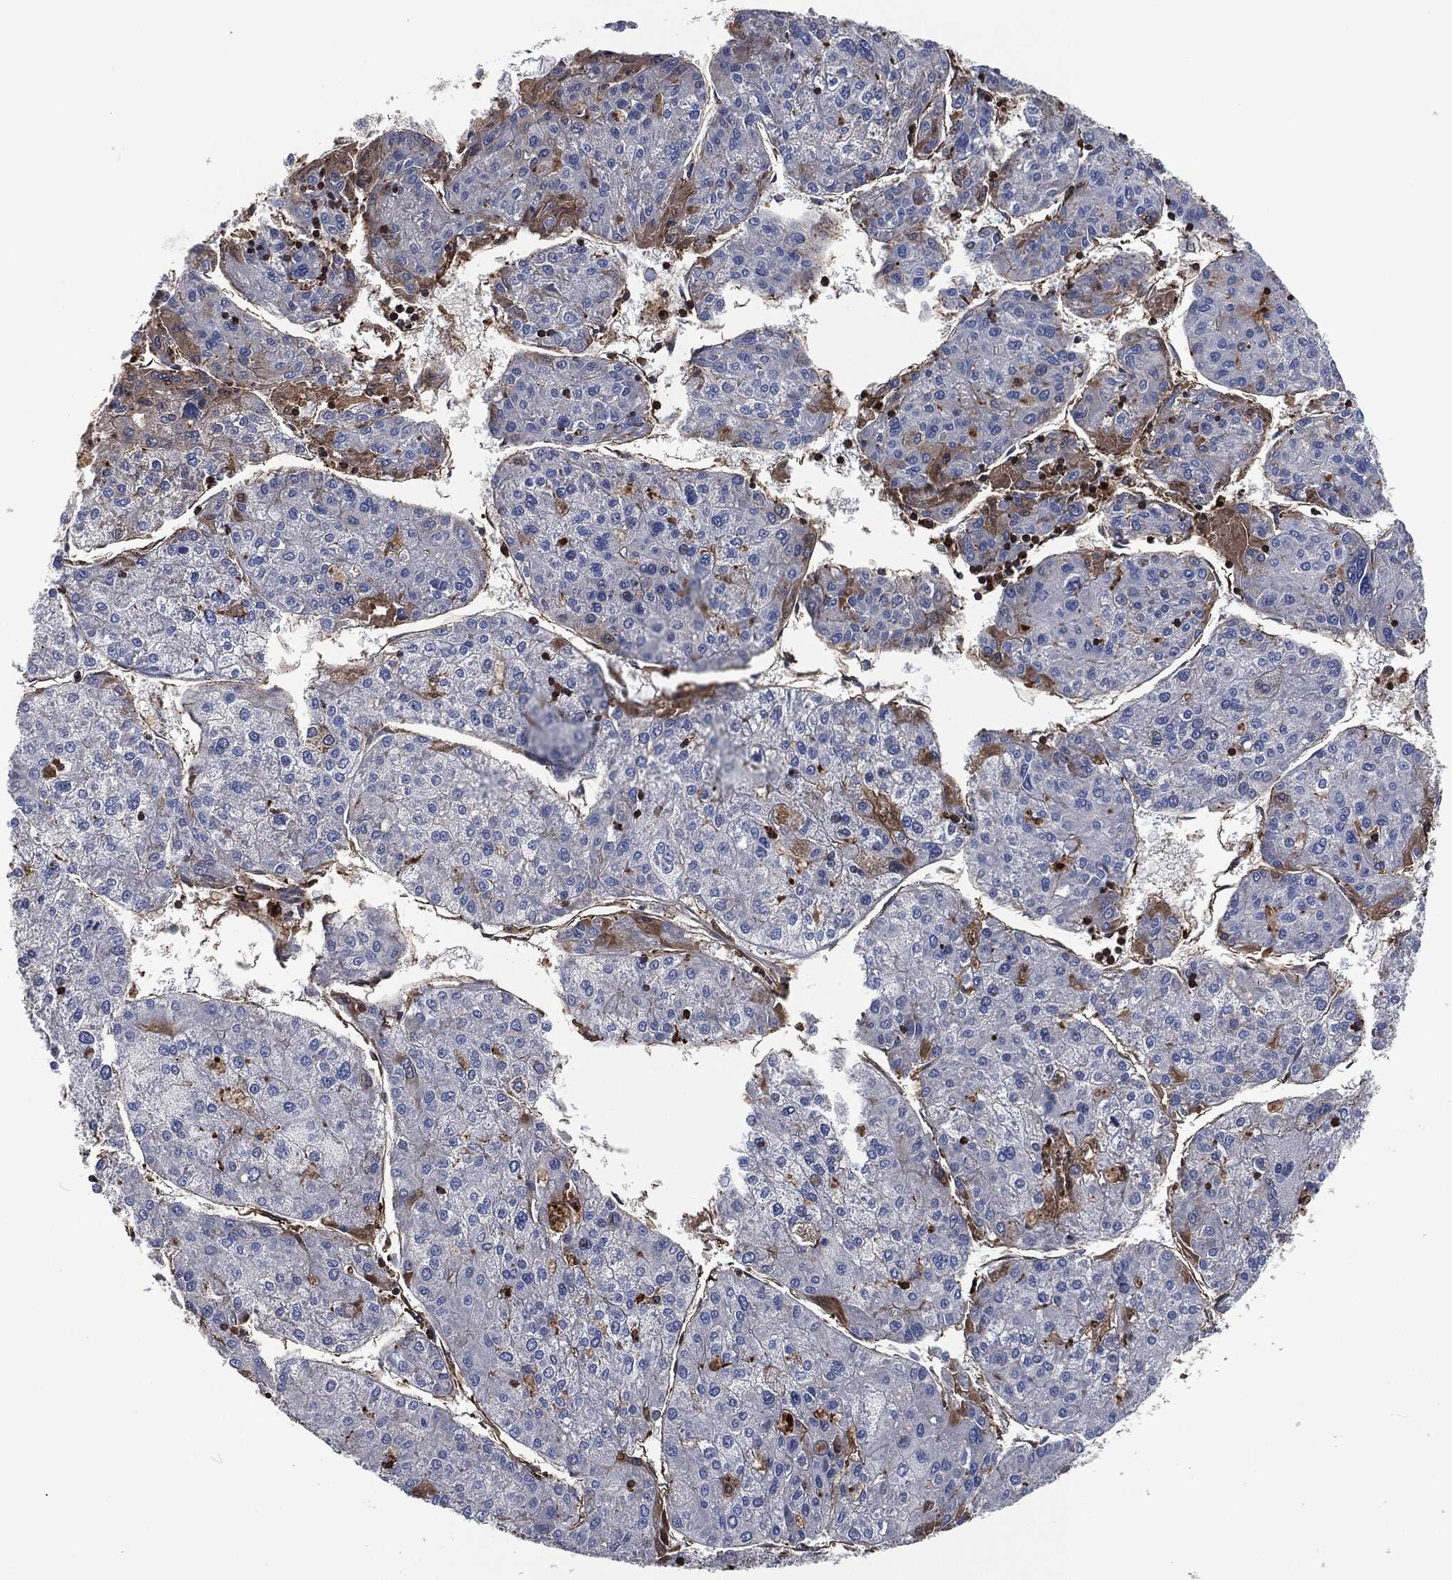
{"staining": {"intensity": "negative", "quantity": "none", "location": "none"}, "tissue": "liver cancer", "cell_type": "Tumor cells", "image_type": "cancer", "snomed": [{"axis": "morphology", "description": "Carcinoma, Hepatocellular, NOS"}, {"axis": "topography", "description": "Liver"}], "caption": "This is an immunohistochemistry image of liver hepatocellular carcinoma. There is no staining in tumor cells.", "gene": "LGALS9", "patient": {"sex": "male", "age": 43}}